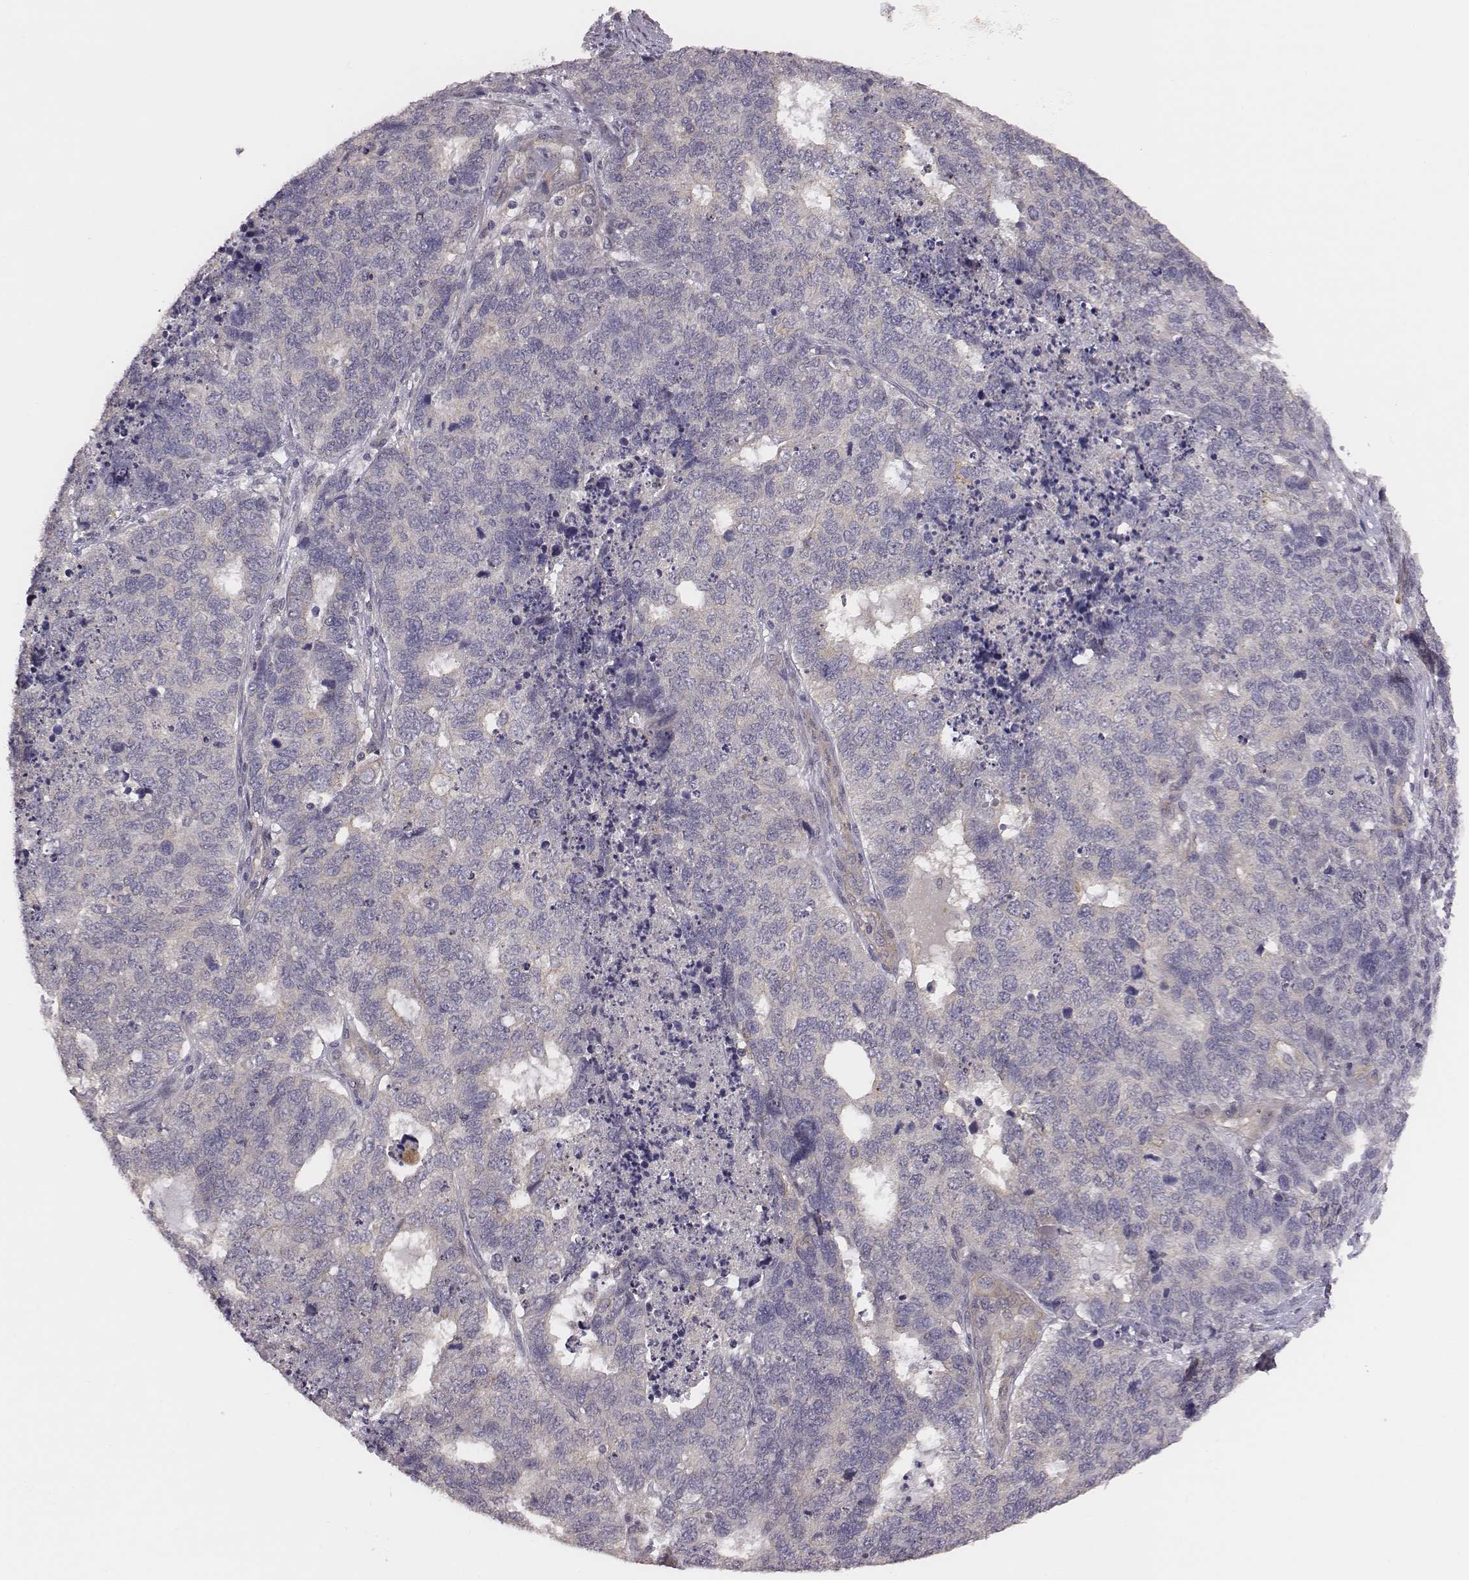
{"staining": {"intensity": "negative", "quantity": "none", "location": "none"}, "tissue": "cervical cancer", "cell_type": "Tumor cells", "image_type": "cancer", "snomed": [{"axis": "morphology", "description": "Squamous cell carcinoma, NOS"}, {"axis": "topography", "description": "Cervix"}], "caption": "Immunohistochemistry photomicrograph of neoplastic tissue: cervical squamous cell carcinoma stained with DAB demonstrates no significant protein positivity in tumor cells. (Stains: DAB immunohistochemistry (IHC) with hematoxylin counter stain, Microscopy: brightfield microscopy at high magnification).", "gene": "SCARF1", "patient": {"sex": "female", "age": 63}}